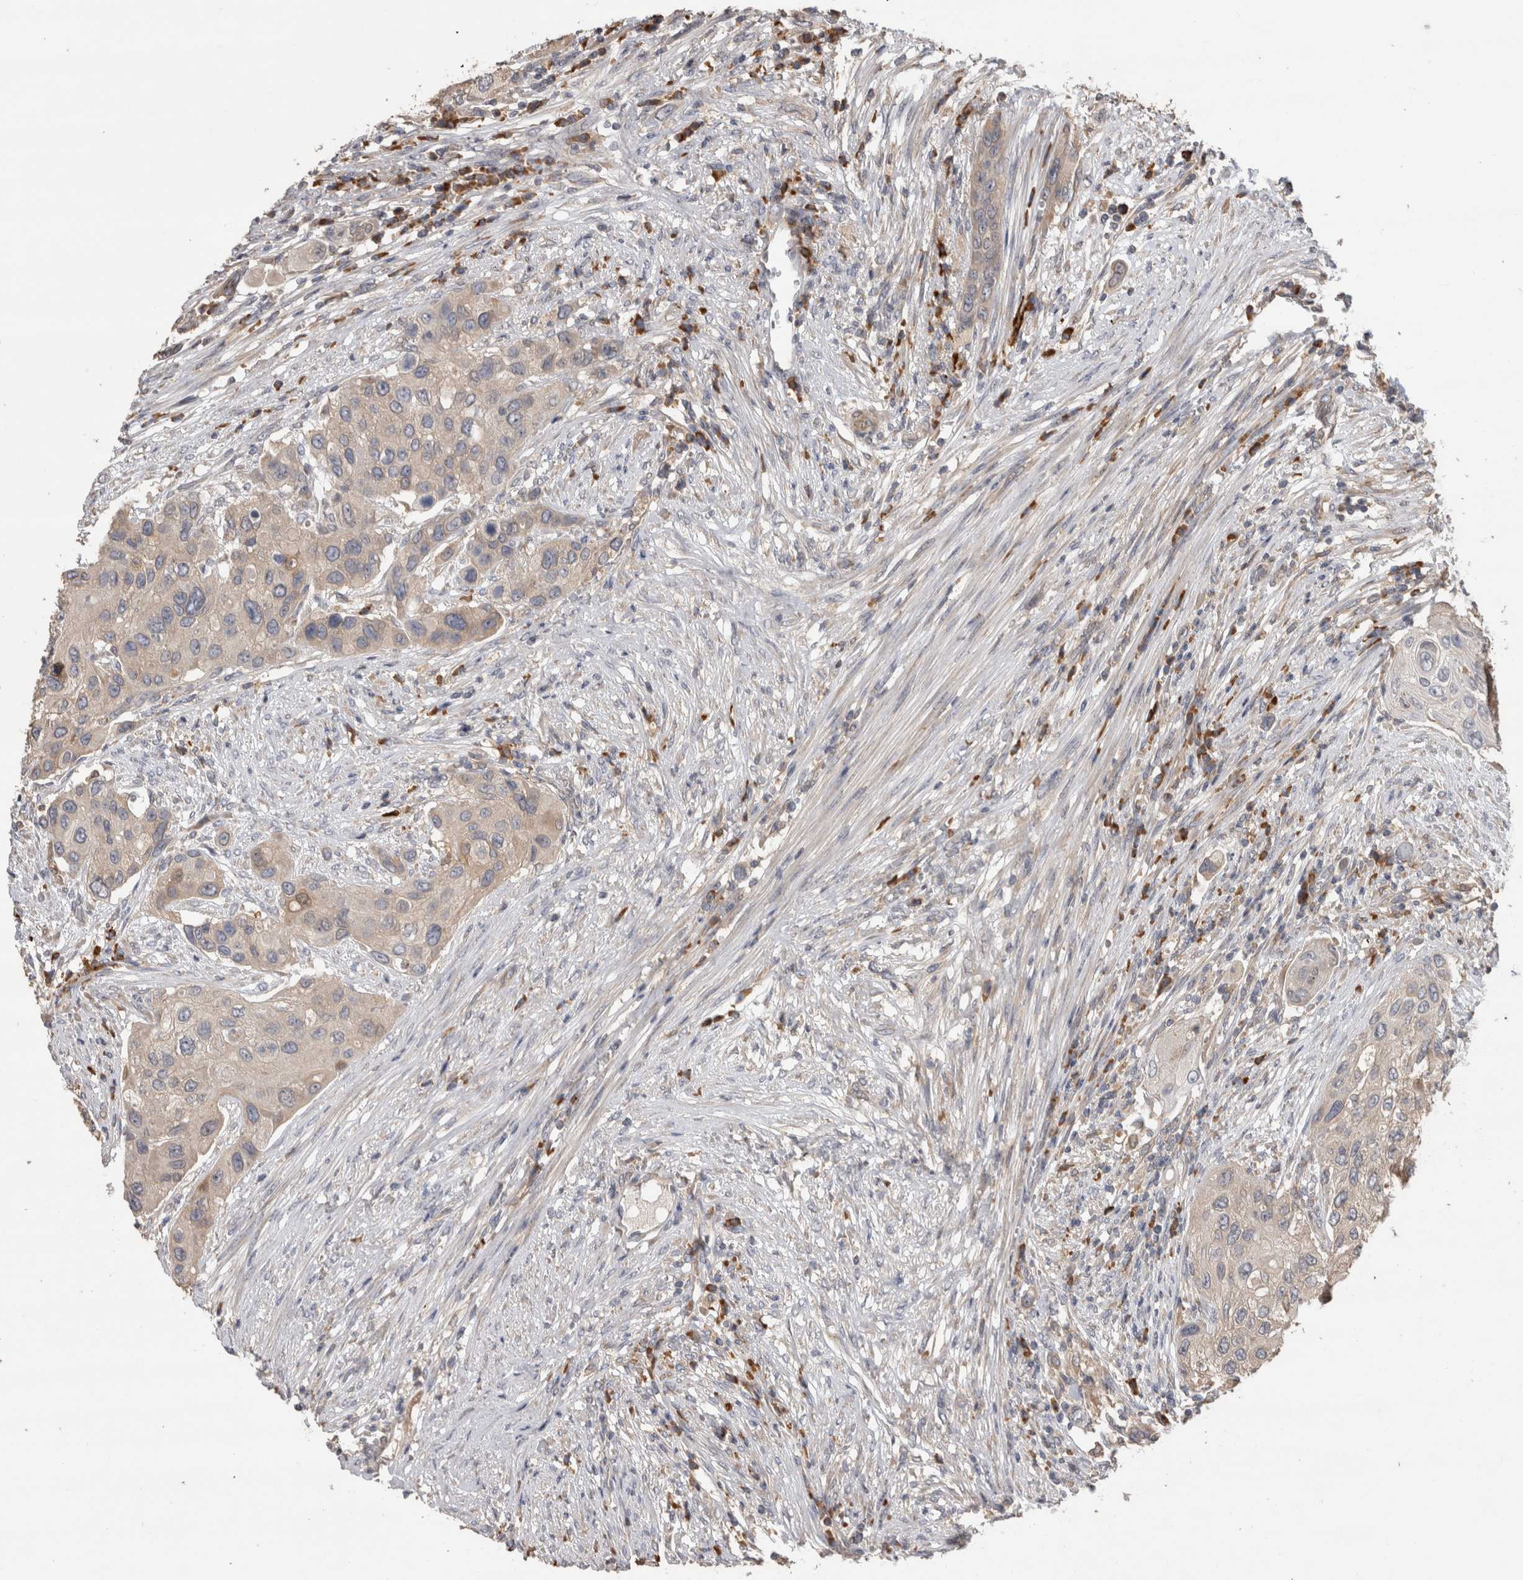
{"staining": {"intensity": "weak", "quantity": ">75%", "location": "cytoplasmic/membranous"}, "tissue": "urothelial cancer", "cell_type": "Tumor cells", "image_type": "cancer", "snomed": [{"axis": "morphology", "description": "Urothelial carcinoma, High grade"}, {"axis": "topography", "description": "Urinary bladder"}], "caption": "Immunohistochemistry (IHC) (DAB) staining of human urothelial cancer displays weak cytoplasmic/membranous protein staining in approximately >75% of tumor cells.", "gene": "TBCE", "patient": {"sex": "female", "age": 56}}